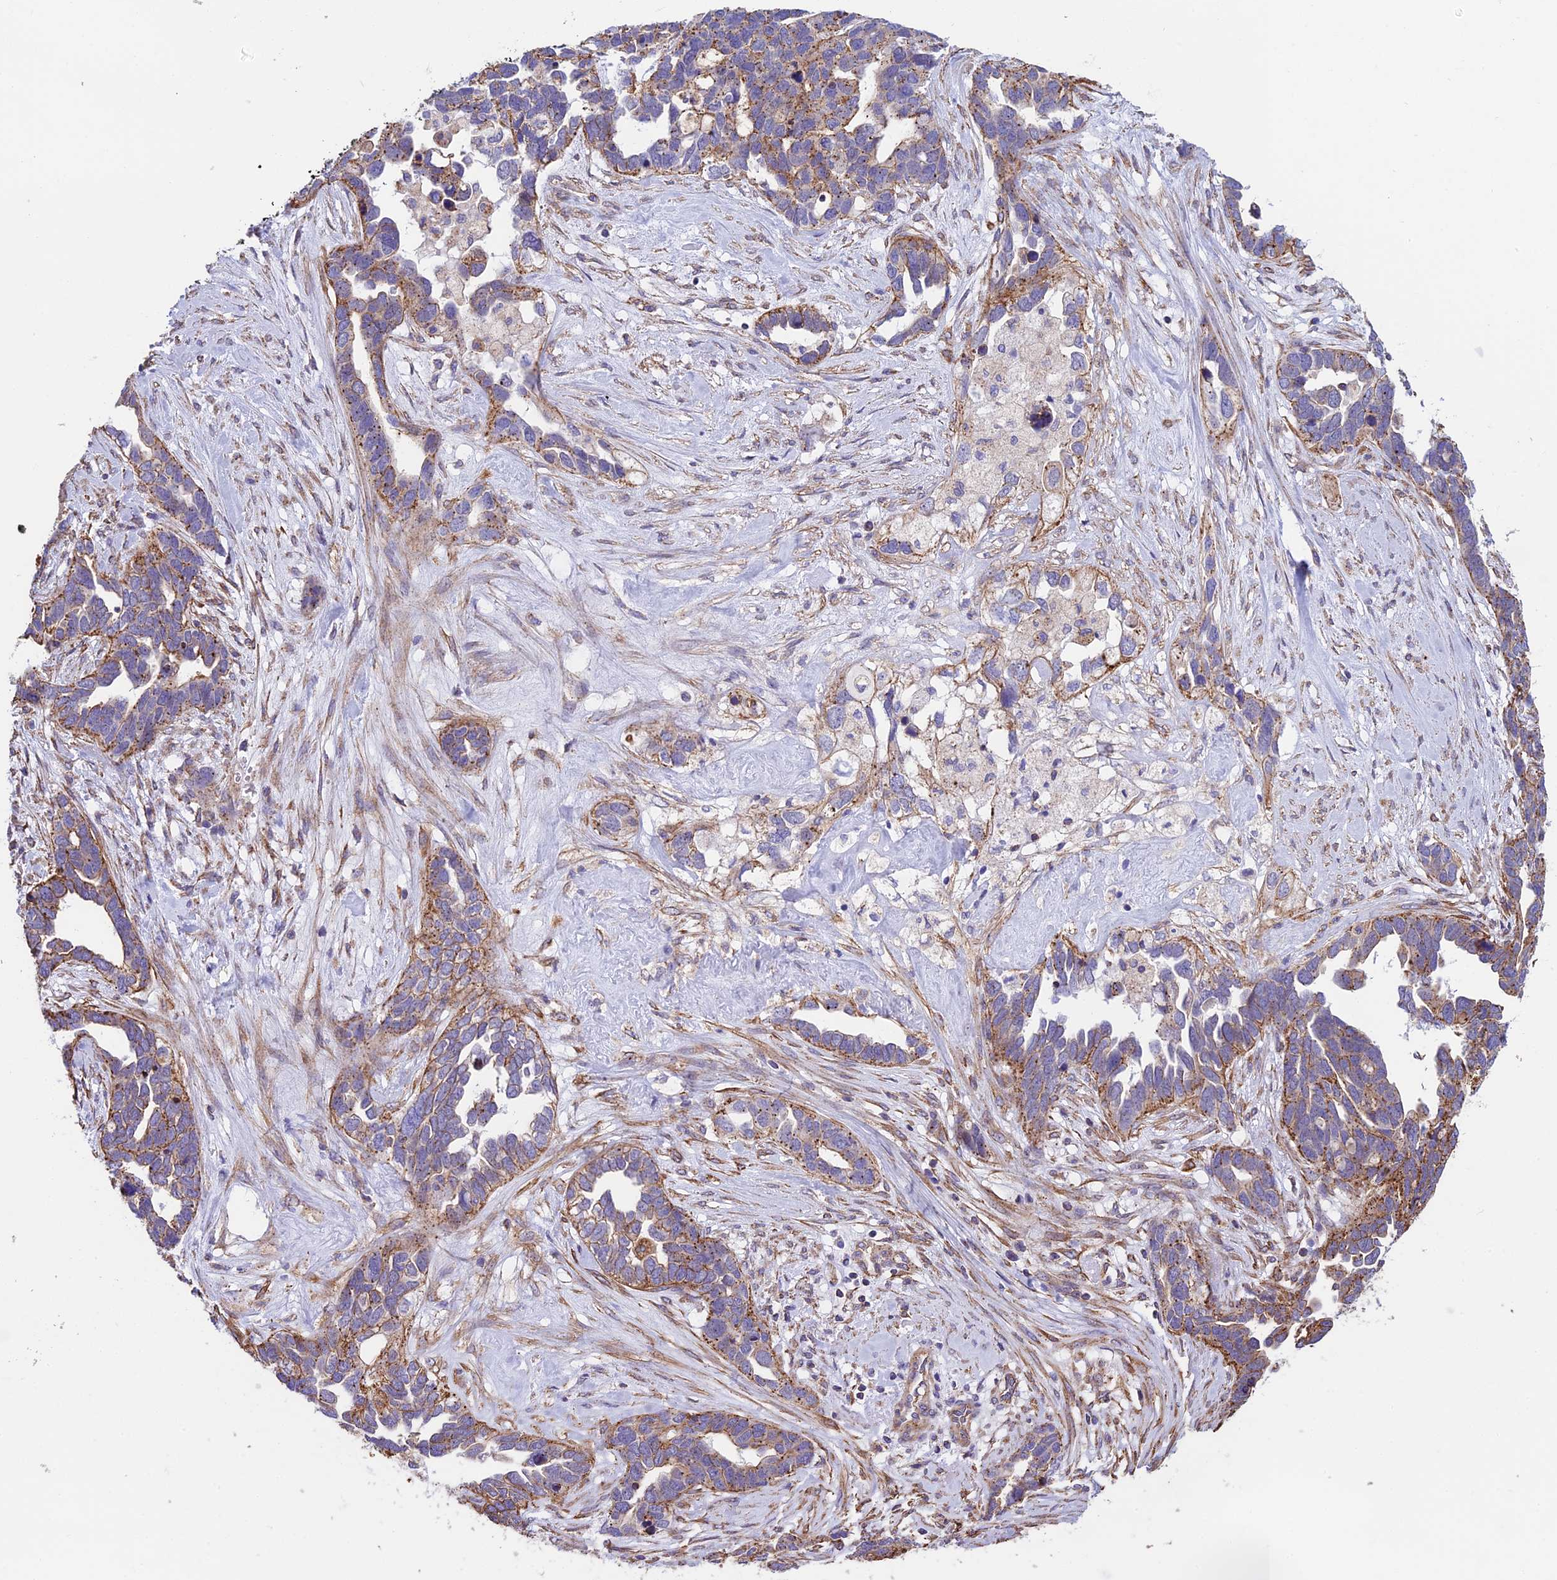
{"staining": {"intensity": "moderate", "quantity": "25%-75%", "location": "cytoplasmic/membranous"}, "tissue": "ovarian cancer", "cell_type": "Tumor cells", "image_type": "cancer", "snomed": [{"axis": "morphology", "description": "Cystadenocarcinoma, serous, NOS"}, {"axis": "topography", "description": "Ovary"}], "caption": "DAB (3,3'-diaminobenzidine) immunohistochemical staining of ovarian cancer (serous cystadenocarcinoma) reveals moderate cytoplasmic/membranous protein positivity in approximately 25%-75% of tumor cells.", "gene": "QRFP", "patient": {"sex": "female", "age": 54}}